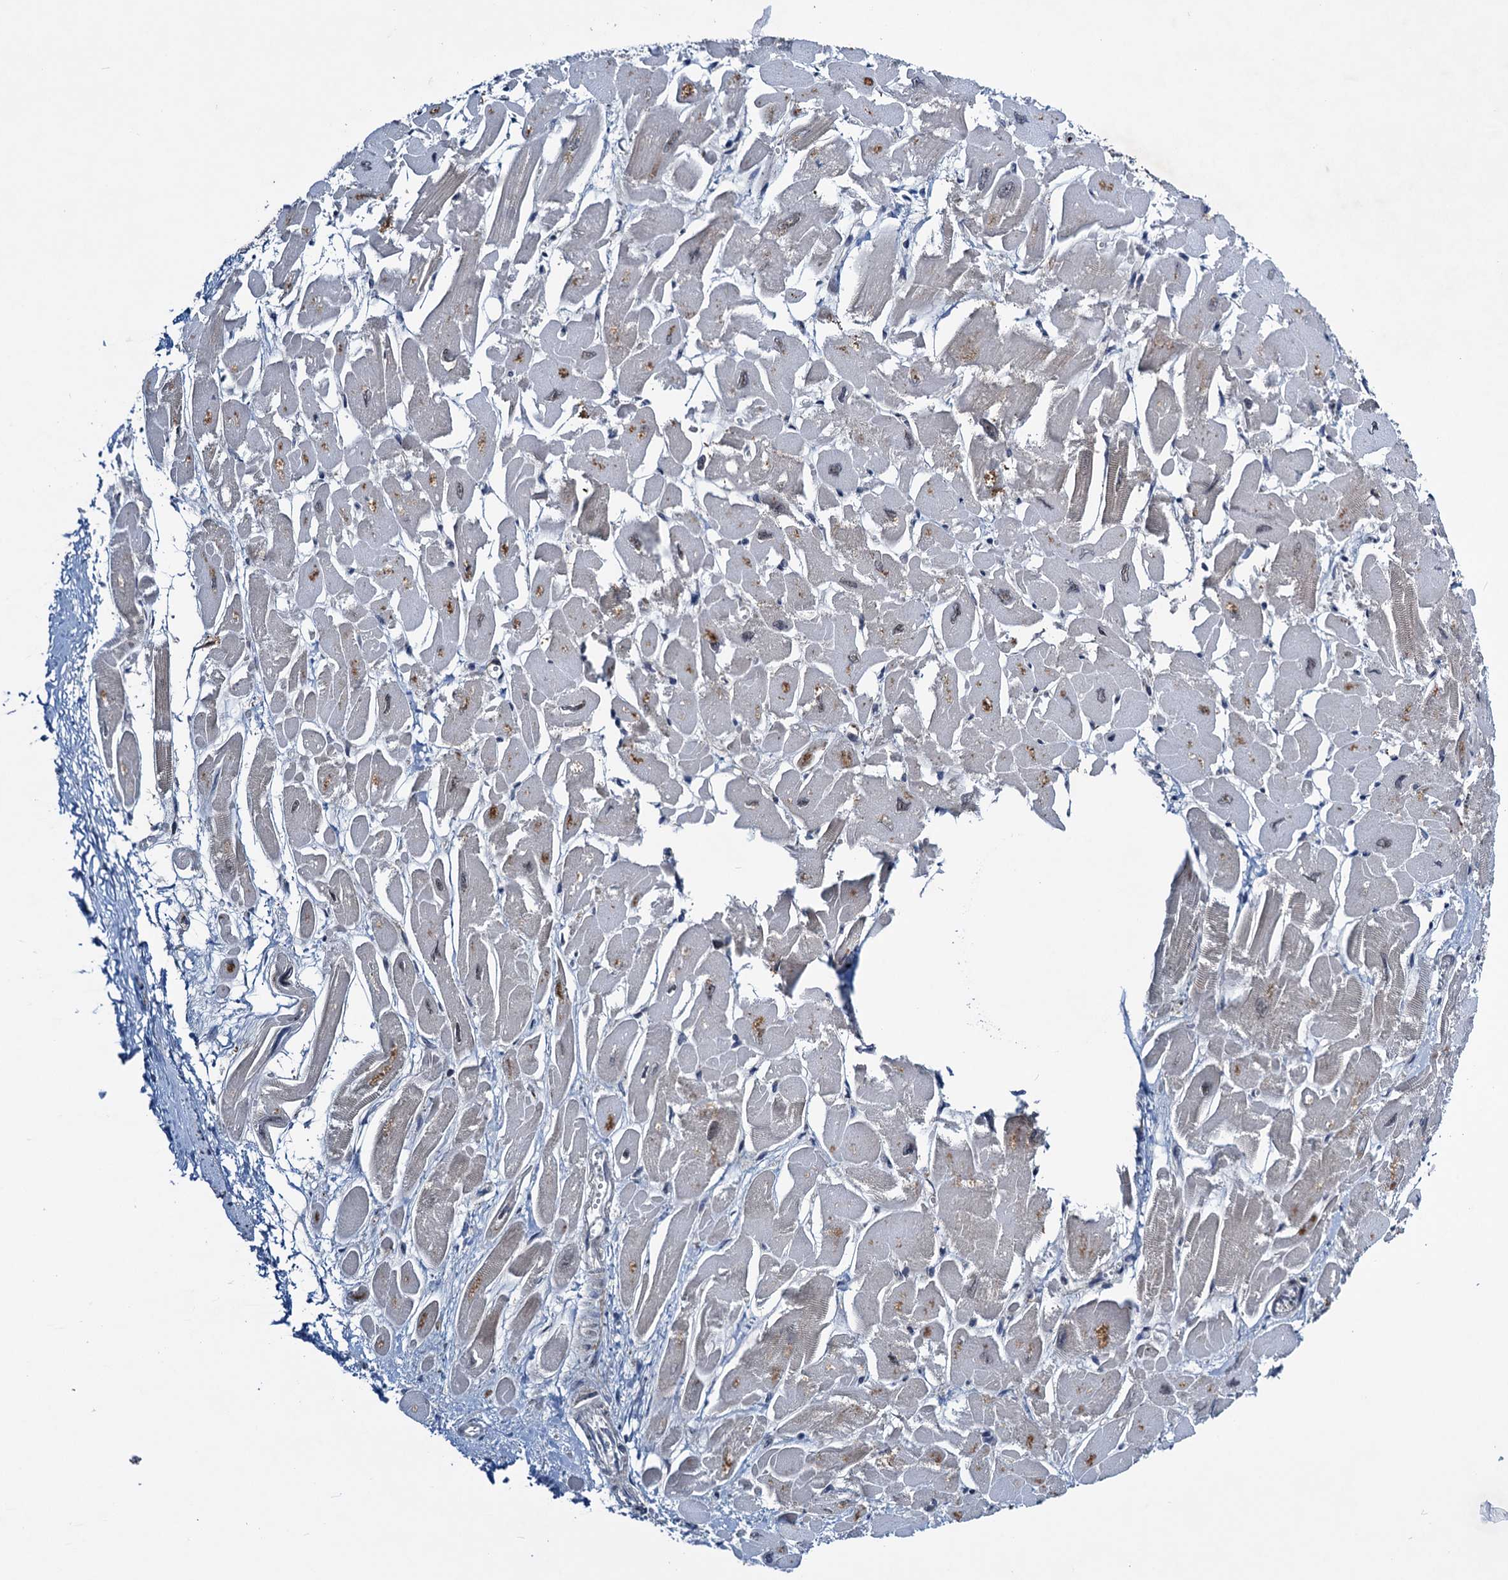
{"staining": {"intensity": "negative", "quantity": "none", "location": "none"}, "tissue": "heart muscle", "cell_type": "Cardiomyocytes", "image_type": "normal", "snomed": [{"axis": "morphology", "description": "Normal tissue, NOS"}, {"axis": "topography", "description": "Heart"}], "caption": "This is an immunohistochemistry micrograph of unremarkable human heart muscle. There is no positivity in cardiomyocytes.", "gene": "RNF165", "patient": {"sex": "male", "age": 54}}